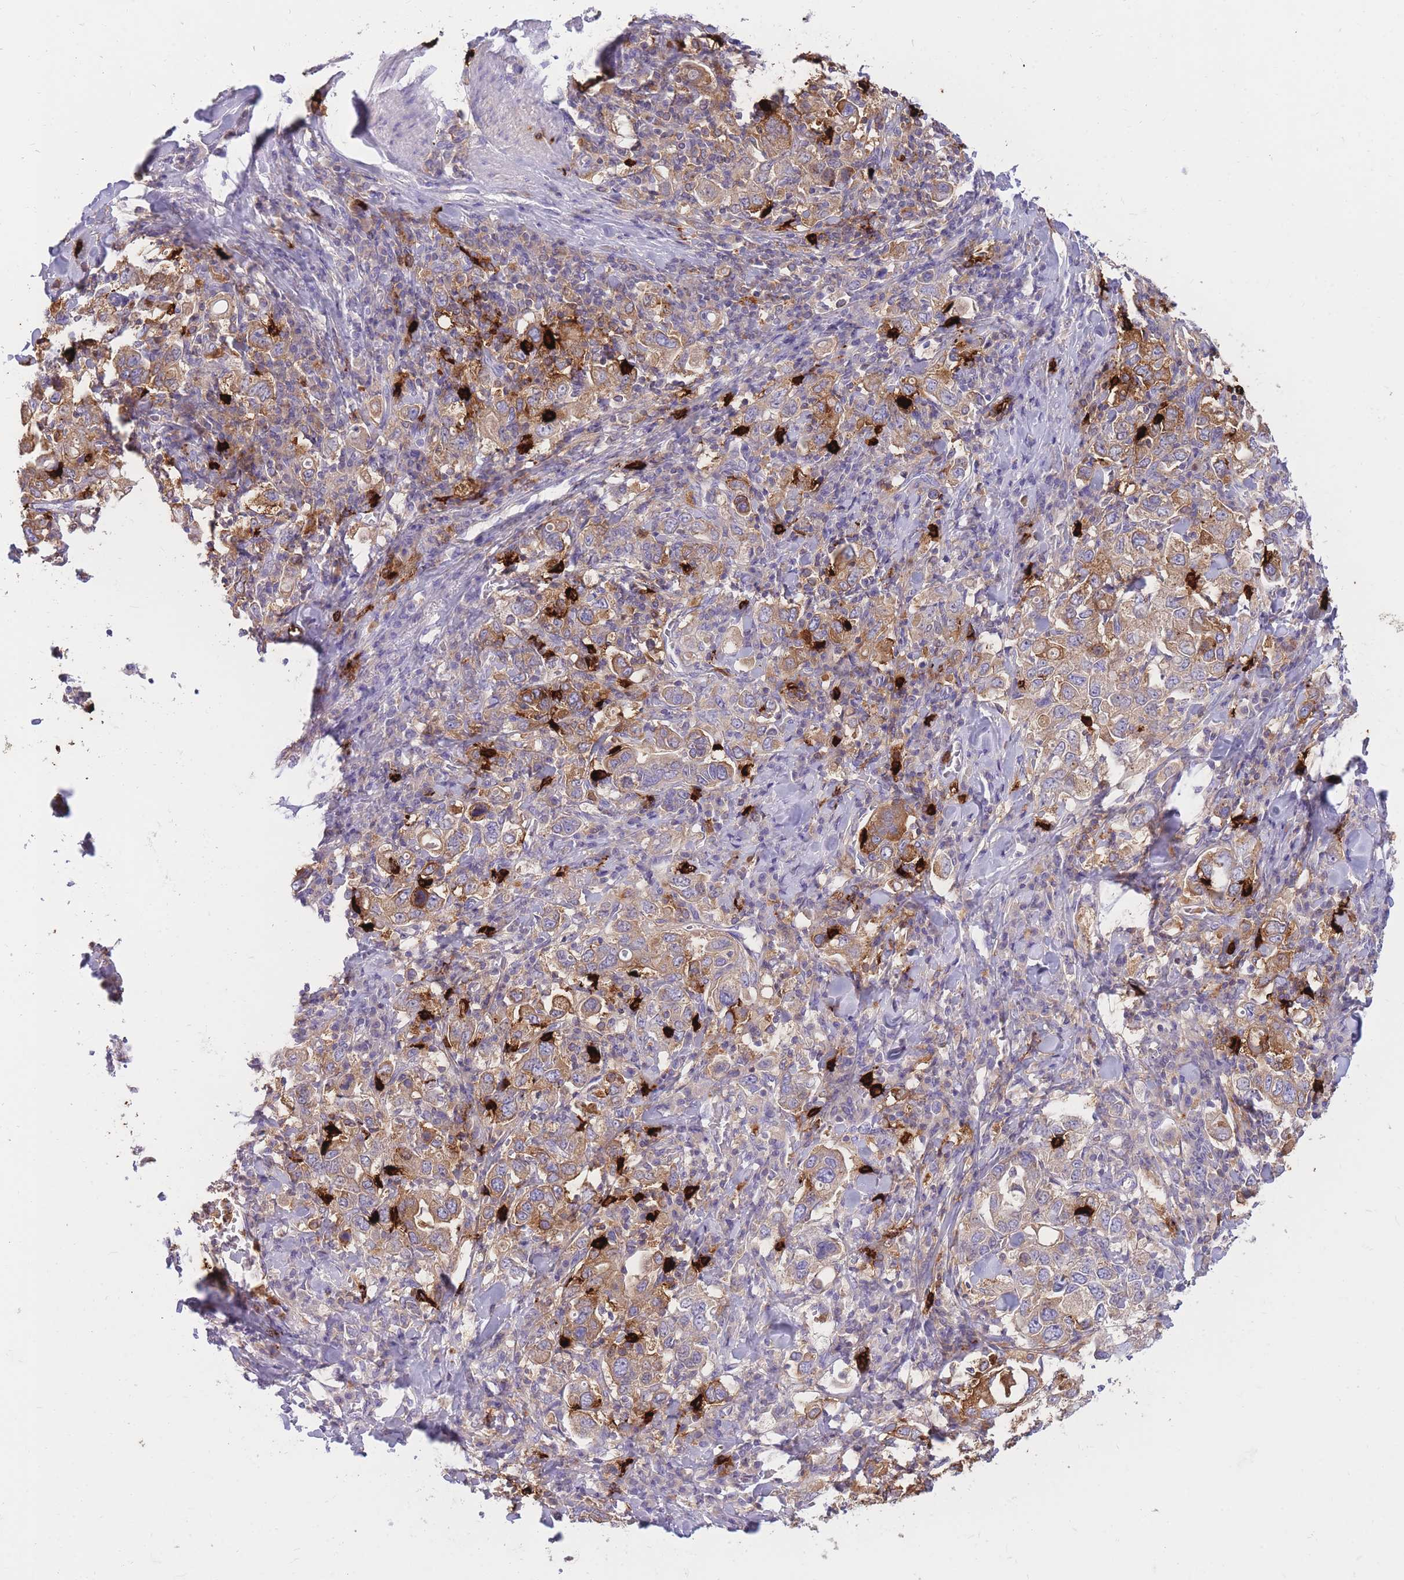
{"staining": {"intensity": "moderate", "quantity": ">75%", "location": "cytoplasmic/membranous"}, "tissue": "stomach cancer", "cell_type": "Tumor cells", "image_type": "cancer", "snomed": [{"axis": "morphology", "description": "Adenocarcinoma, NOS"}, {"axis": "topography", "description": "Stomach, upper"}], "caption": "Moderate cytoplasmic/membranous expression for a protein is present in approximately >75% of tumor cells of stomach adenocarcinoma using immunohistochemistry (IHC).", "gene": "TPSAB1", "patient": {"sex": "male", "age": 62}}